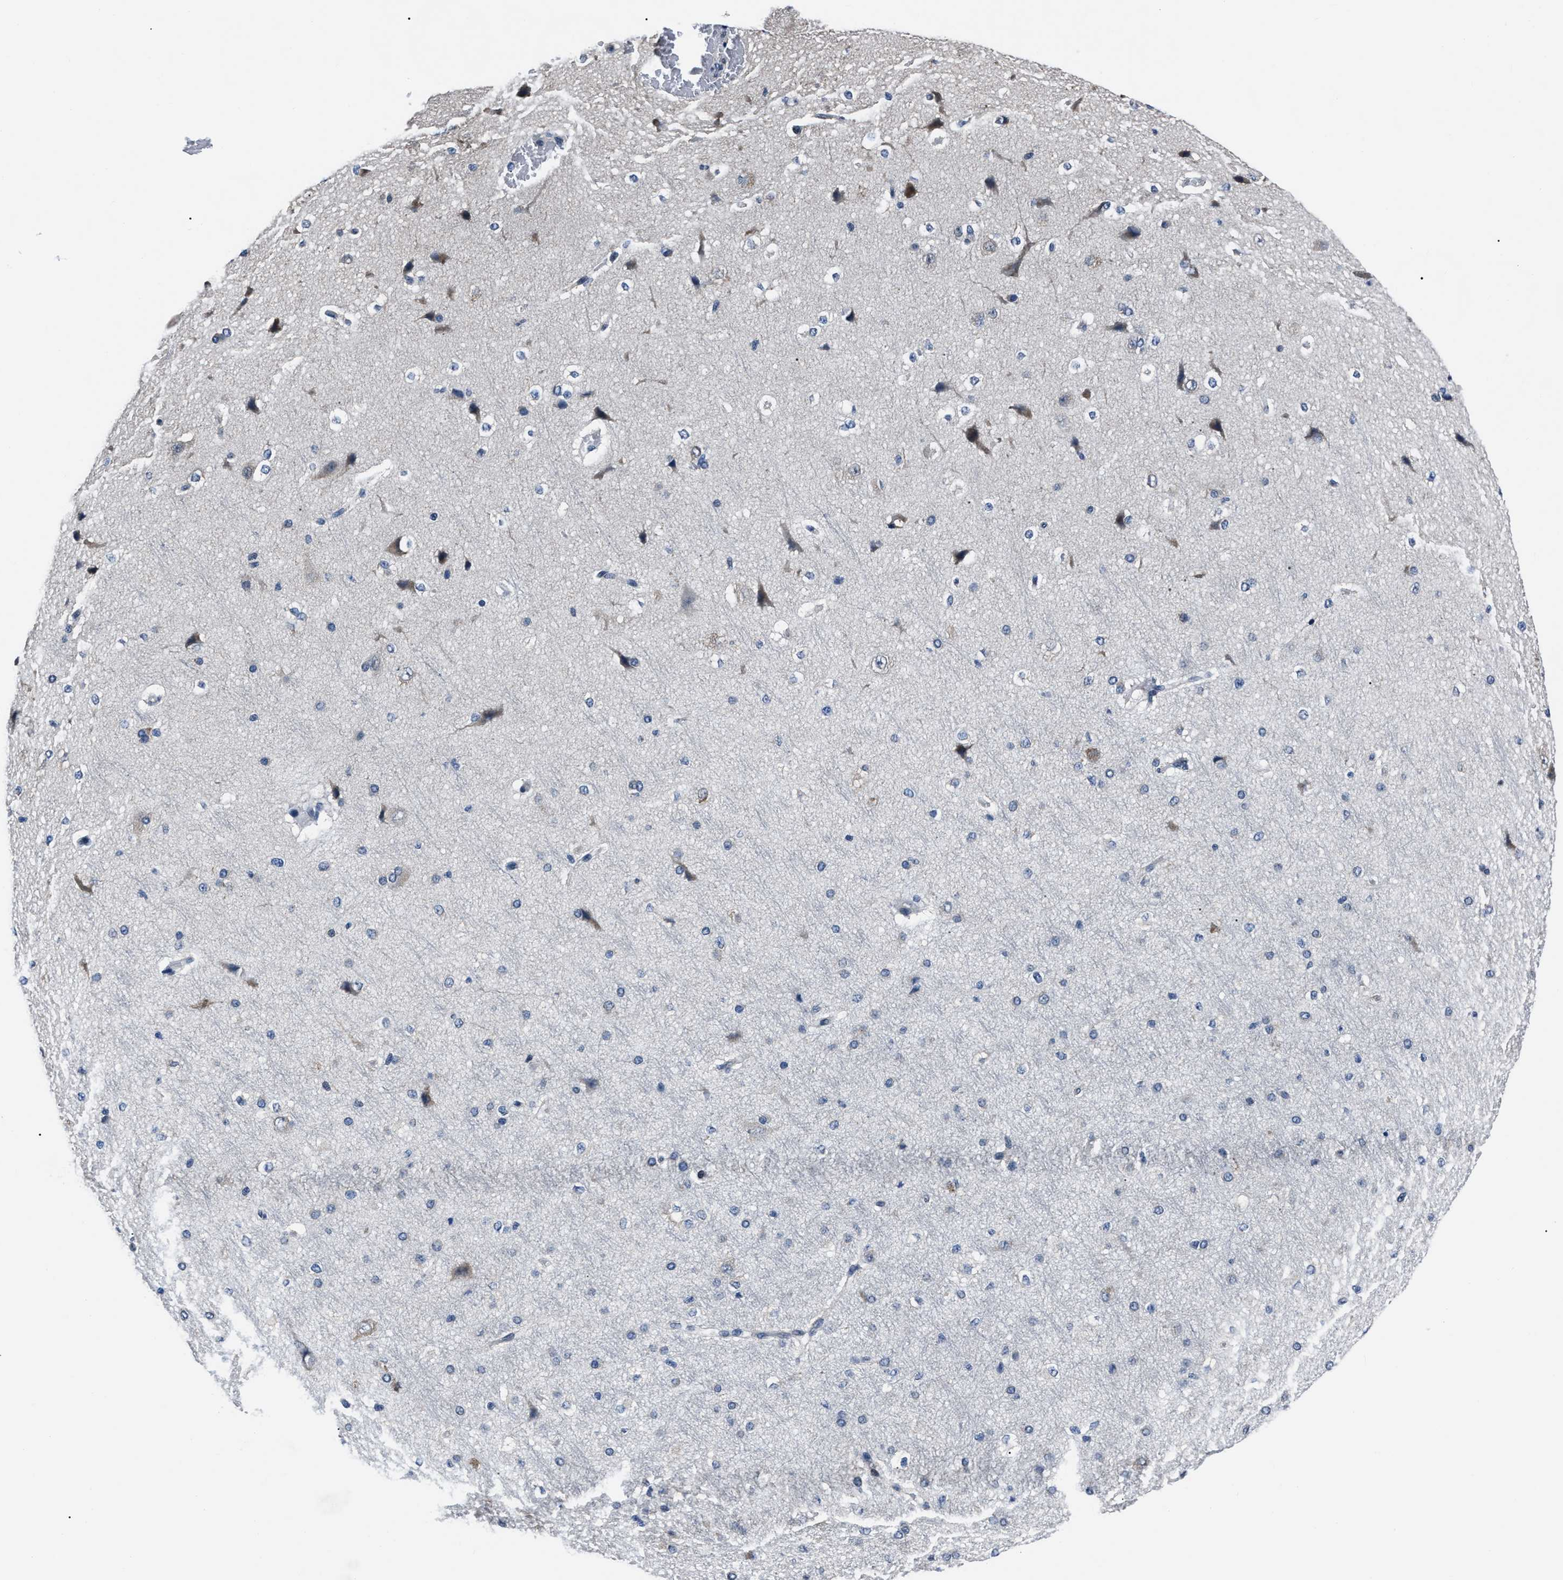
{"staining": {"intensity": "weak", "quantity": "<25%", "location": "nuclear"}, "tissue": "cerebral cortex", "cell_type": "Endothelial cells", "image_type": "normal", "snomed": [{"axis": "morphology", "description": "Normal tissue, NOS"}, {"axis": "morphology", "description": "Developmental malformation"}, {"axis": "topography", "description": "Cerebral cortex"}], "caption": "Cerebral cortex stained for a protein using immunohistochemistry (IHC) displays no expression endothelial cells.", "gene": "LRRC14", "patient": {"sex": "female", "age": 30}}